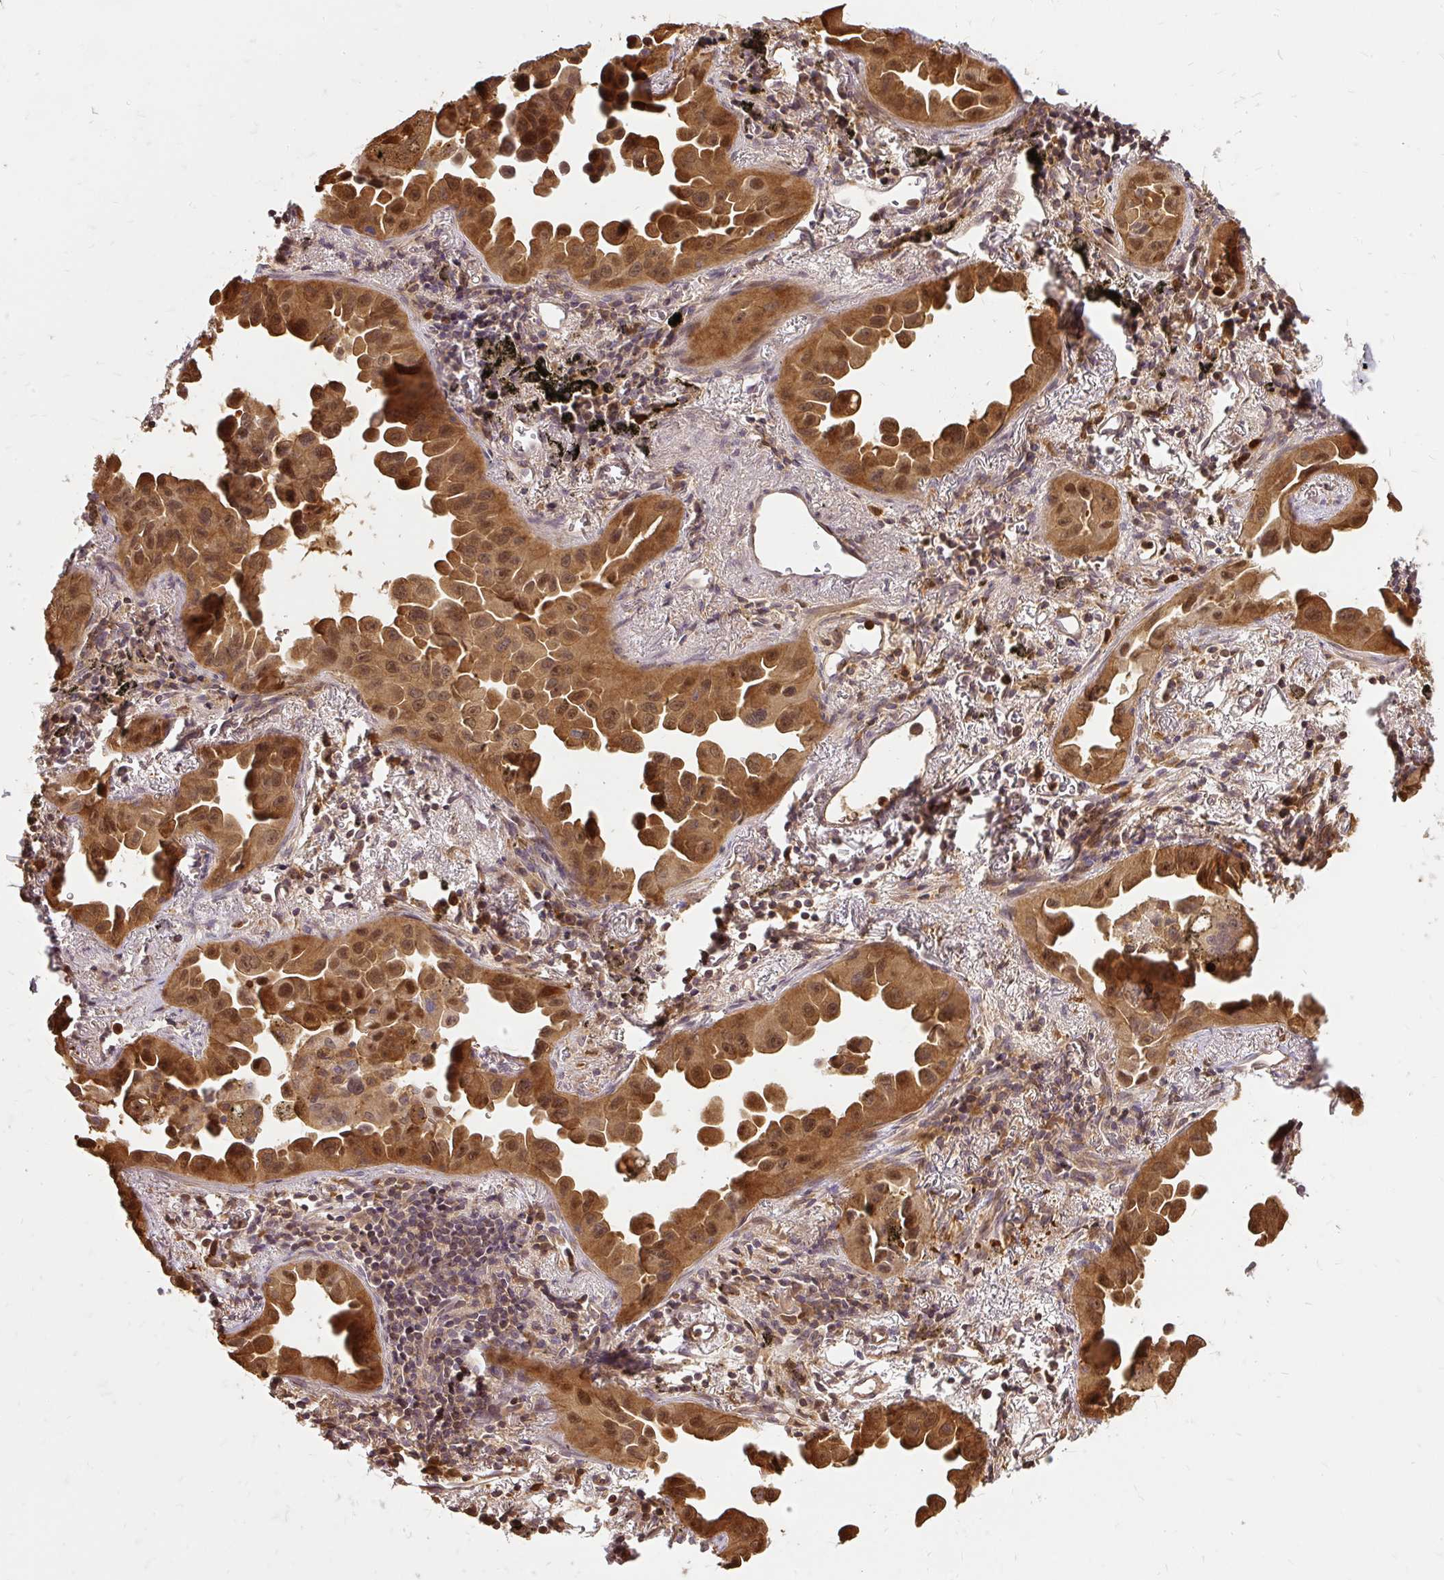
{"staining": {"intensity": "strong", "quantity": ">75%", "location": "cytoplasmic/membranous,nuclear"}, "tissue": "lung cancer", "cell_type": "Tumor cells", "image_type": "cancer", "snomed": [{"axis": "morphology", "description": "Adenocarcinoma, NOS"}, {"axis": "topography", "description": "Lung"}], "caption": "An image of human lung cancer stained for a protein exhibits strong cytoplasmic/membranous and nuclear brown staining in tumor cells. The staining was performed using DAB to visualize the protein expression in brown, while the nuclei were stained in blue with hematoxylin (Magnification: 20x).", "gene": "AP5S1", "patient": {"sex": "male", "age": 68}}